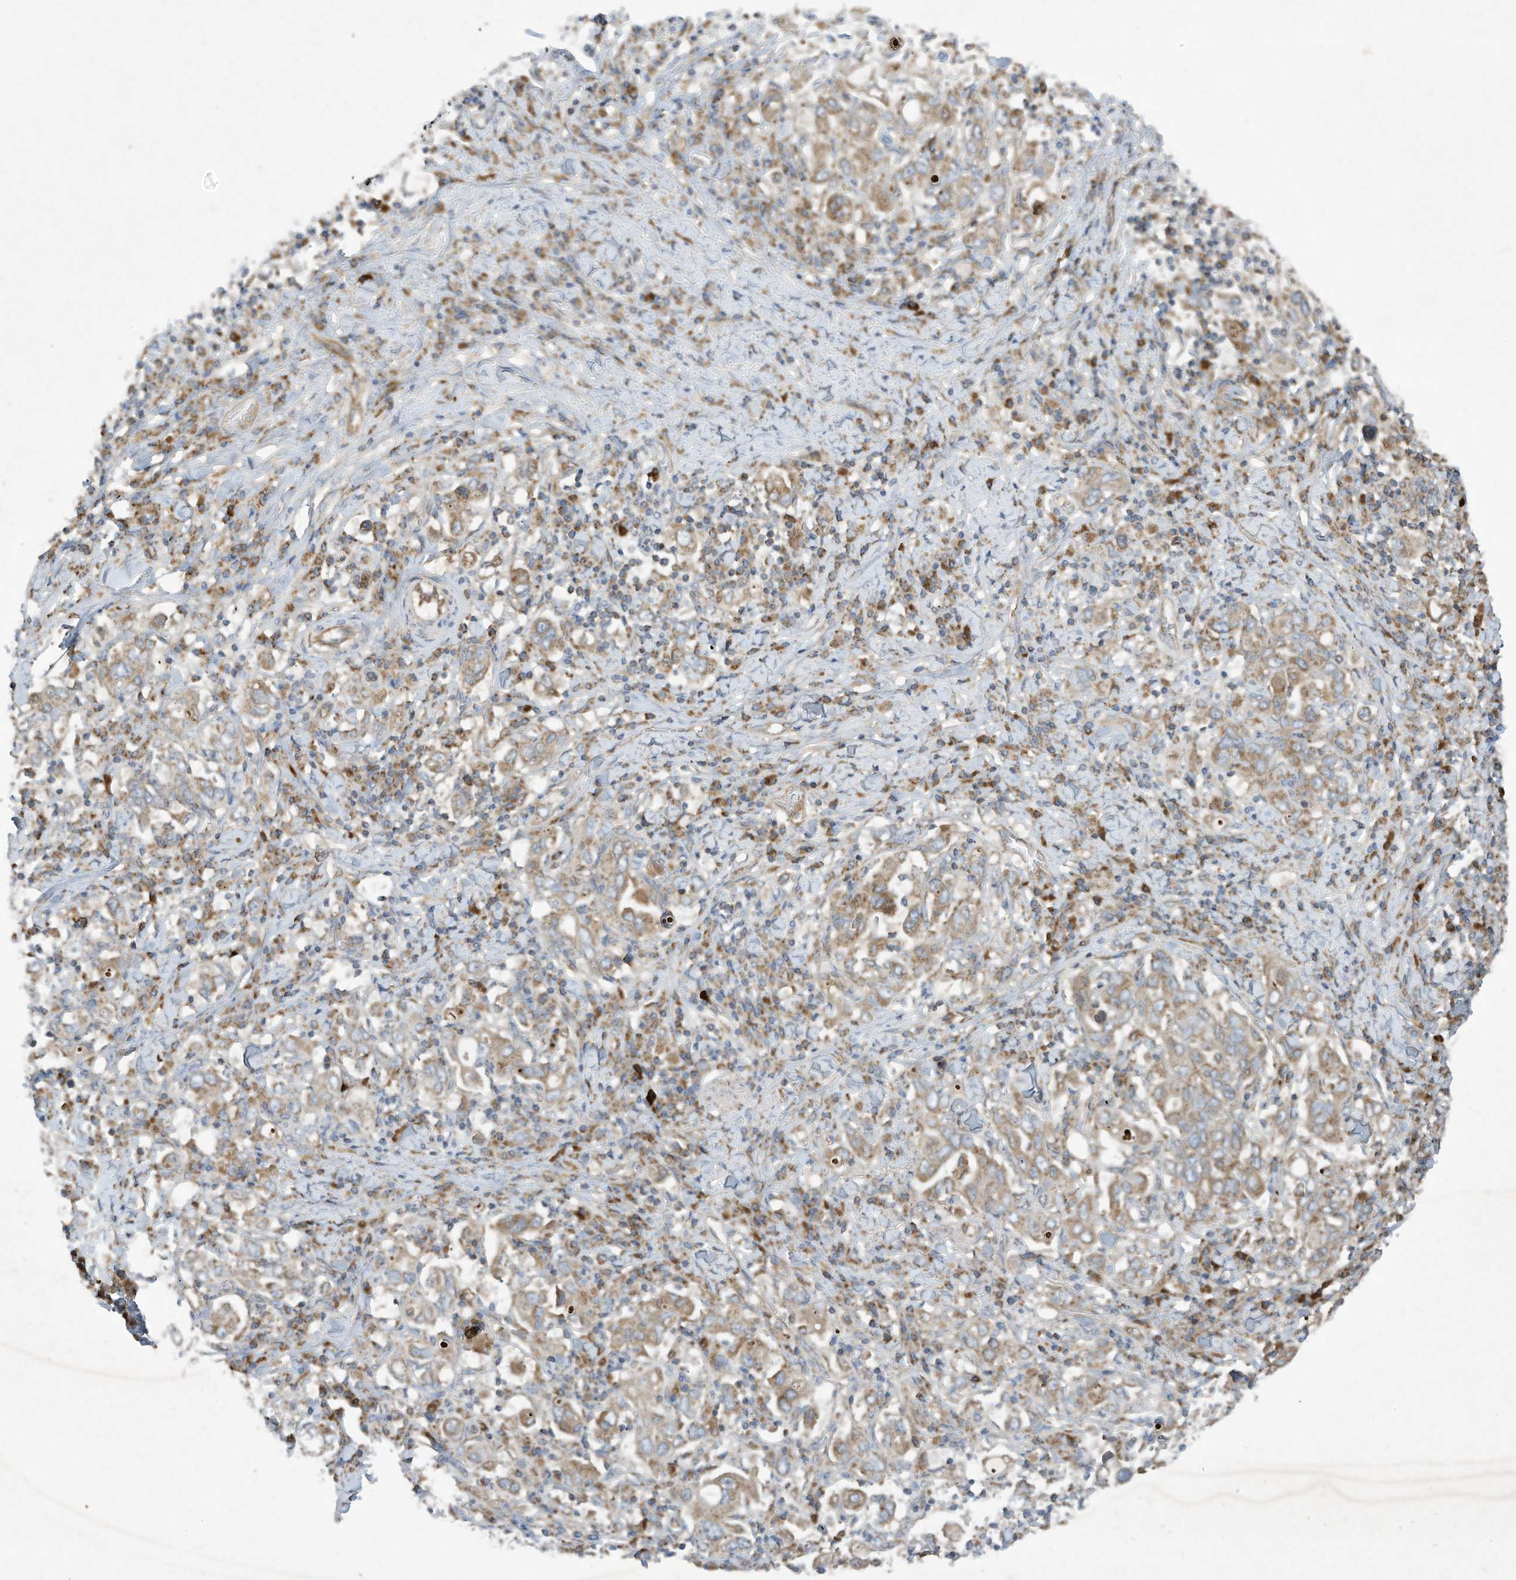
{"staining": {"intensity": "weak", "quantity": ">75%", "location": "cytoplasmic/membranous"}, "tissue": "stomach cancer", "cell_type": "Tumor cells", "image_type": "cancer", "snomed": [{"axis": "morphology", "description": "Adenocarcinoma, NOS"}, {"axis": "topography", "description": "Stomach, upper"}], "caption": "A high-resolution image shows IHC staining of stomach cancer, which displays weak cytoplasmic/membranous expression in about >75% of tumor cells. Using DAB (3,3'-diaminobenzidine) (brown) and hematoxylin (blue) stains, captured at high magnification using brightfield microscopy.", "gene": "SYNJ2", "patient": {"sex": "male", "age": 62}}